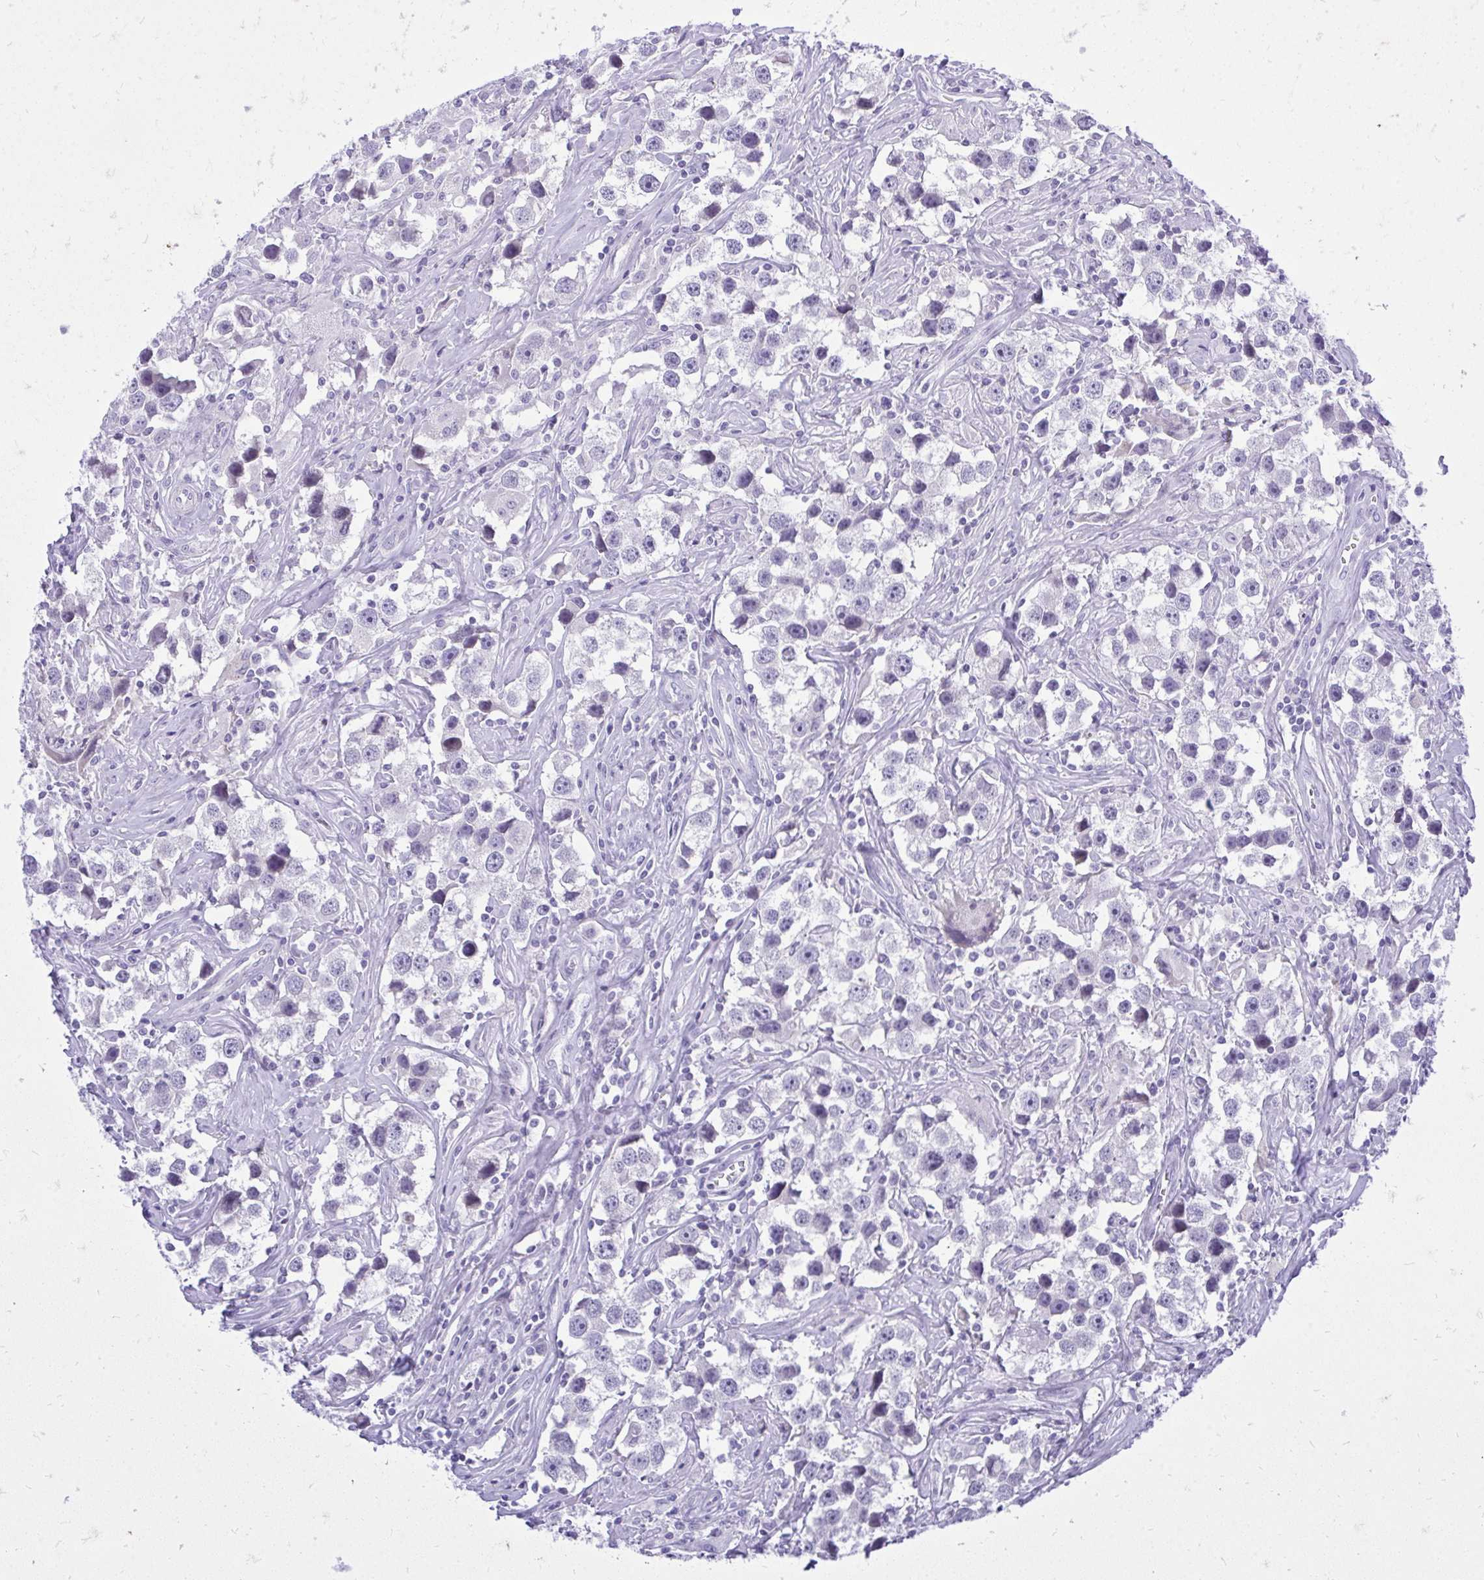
{"staining": {"intensity": "negative", "quantity": "none", "location": "none"}, "tissue": "testis cancer", "cell_type": "Tumor cells", "image_type": "cancer", "snomed": [{"axis": "morphology", "description": "Seminoma, NOS"}, {"axis": "topography", "description": "Testis"}], "caption": "Tumor cells show no significant protein positivity in testis seminoma.", "gene": "GABRA1", "patient": {"sex": "male", "age": 49}}